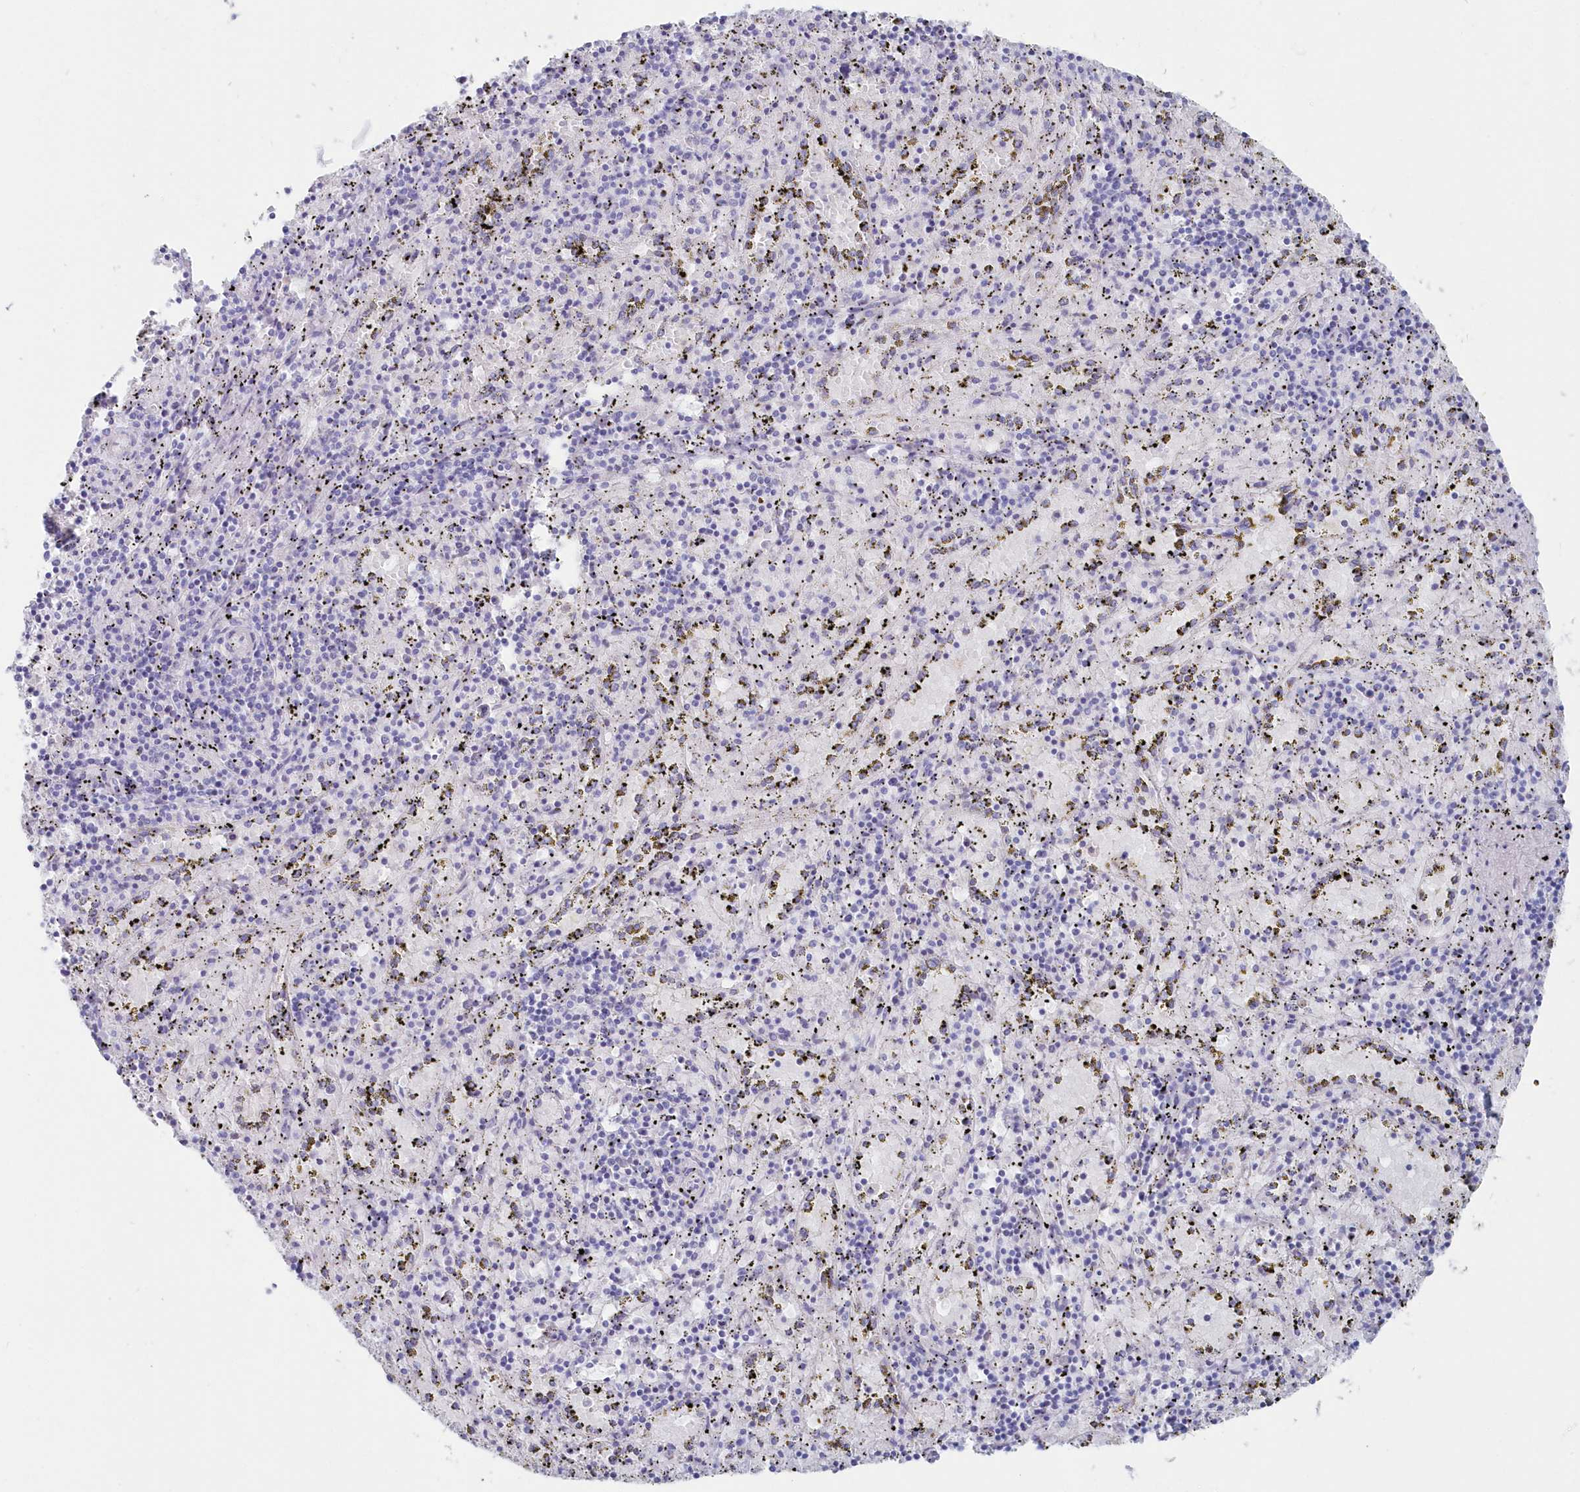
{"staining": {"intensity": "negative", "quantity": "none", "location": "none"}, "tissue": "spleen", "cell_type": "Cells in red pulp", "image_type": "normal", "snomed": [{"axis": "morphology", "description": "Normal tissue, NOS"}, {"axis": "topography", "description": "Spleen"}], "caption": "IHC photomicrograph of benign spleen stained for a protein (brown), which exhibits no expression in cells in red pulp.", "gene": "CSNK1G2", "patient": {"sex": "male", "age": 11}}